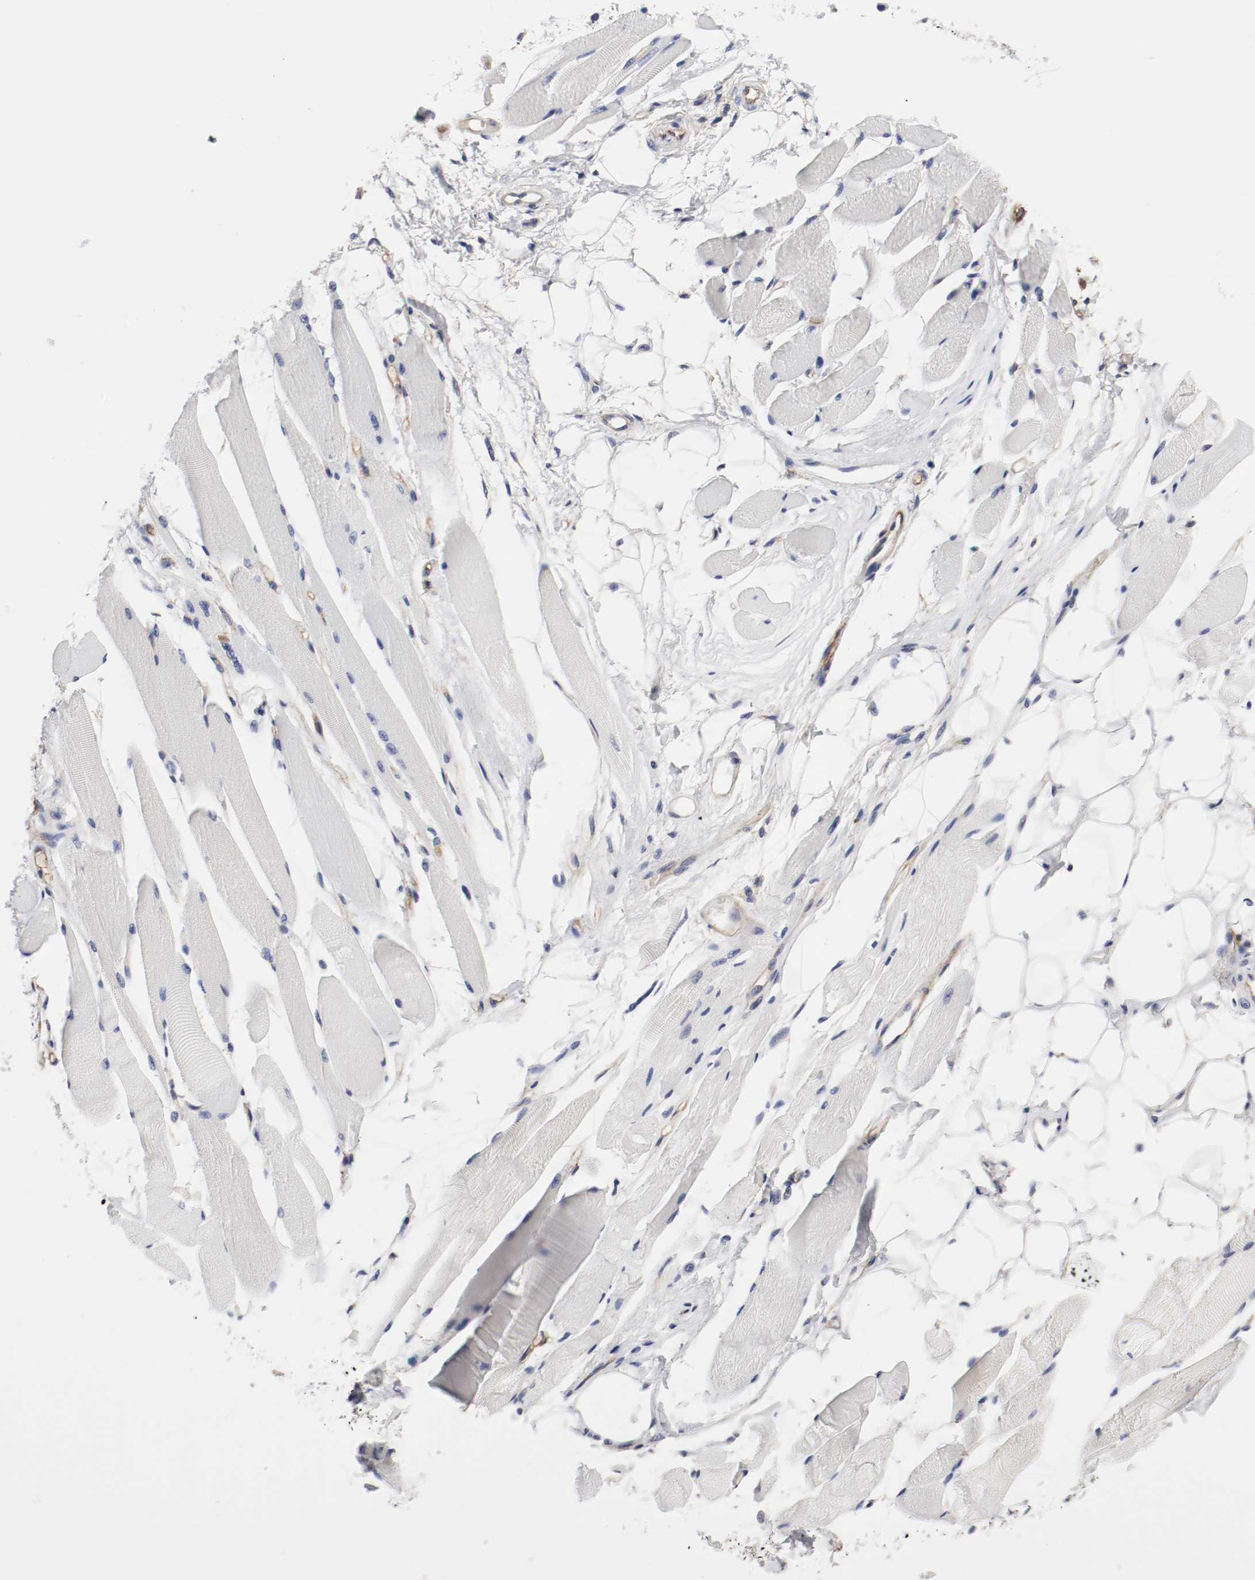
{"staining": {"intensity": "negative", "quantity": "none", "location": "none"}, "tissue": "skeletal muscle", "cell_type": "Myocytes", "image_type": "normal", "snomed": [{"axis": "morphology", "description": "Normal tissue, NOS"}, {"axis": "topography", "description": "Skeletal muscle"}, {"axis": "topography", "description": "Peripheral nerve tissue"}], "caption": "Skeletal muscle was stained to show a protein in brown. There is no significant positivity in myocytes. The staining is performed using DAB (3,3'-diaminobenzidine) brown chromogen with nuclei counter-stained in using hematoxylin.", "gene": "IFITM1", "patient": {"sex": "female", "age": 84}}